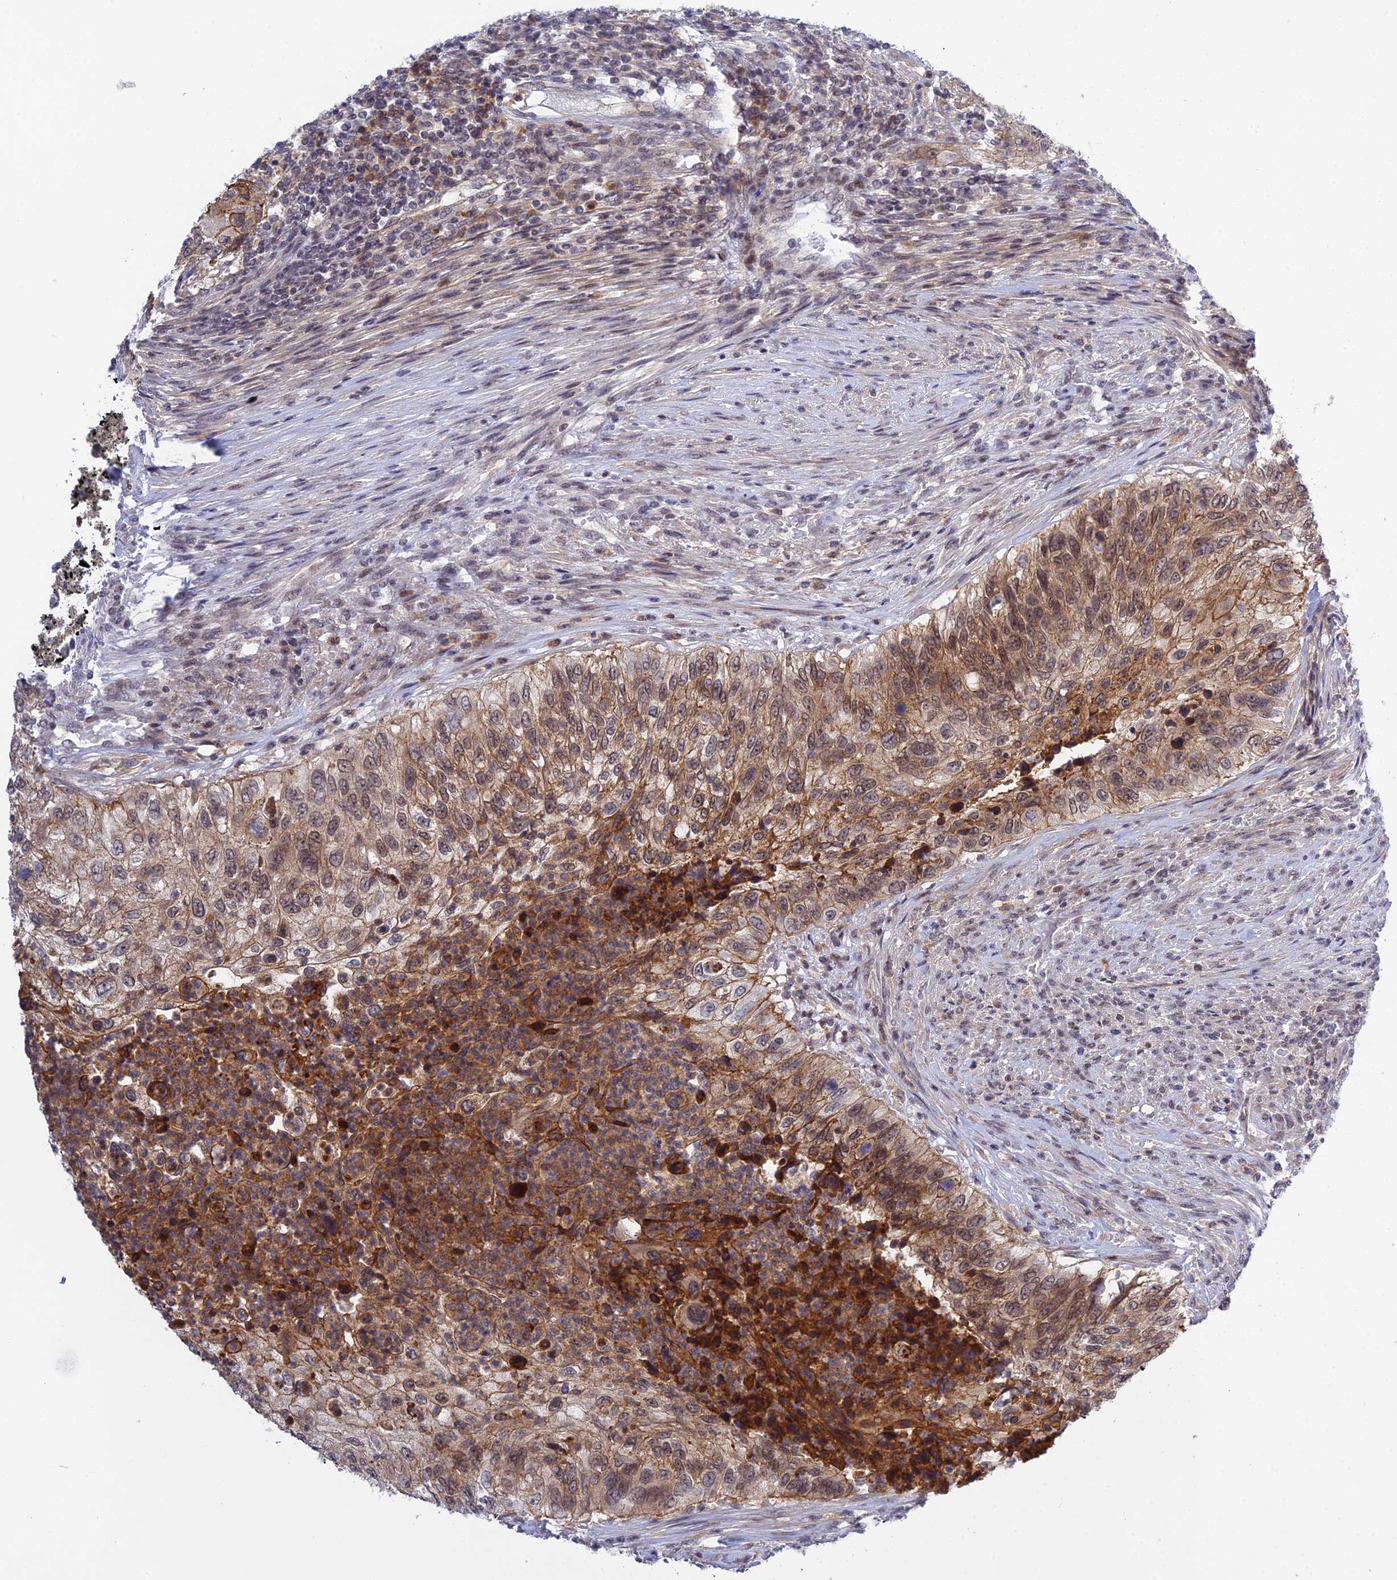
{"staining": {"intensity": "moderate", "quantity": ">75%", "location": "cytoplasmic/membranous,nuclear"}, "tissue": "urothelial cancer", "cell_type": "Tumor cells", "image_type": "cancer", "snomed": [{"axis": "morphology", "description": "Urothelial carcinoma, High grade"}, {"axis": "topography", "description": "Urinary bladder"}], "caption": "Protein expression analysis of human urothelial cancer reveals moderate cytoplasmic/membranous and nuclear staining in about >75% of tumor cells. (Stains: DAB (3,3'-diaminobenzidine) in brown, nuclei in blue, Microscopy: brightfield microscopy at high magnification).", "gene": "TCEA1", "patient": {"sex": "female", "age": 60}}